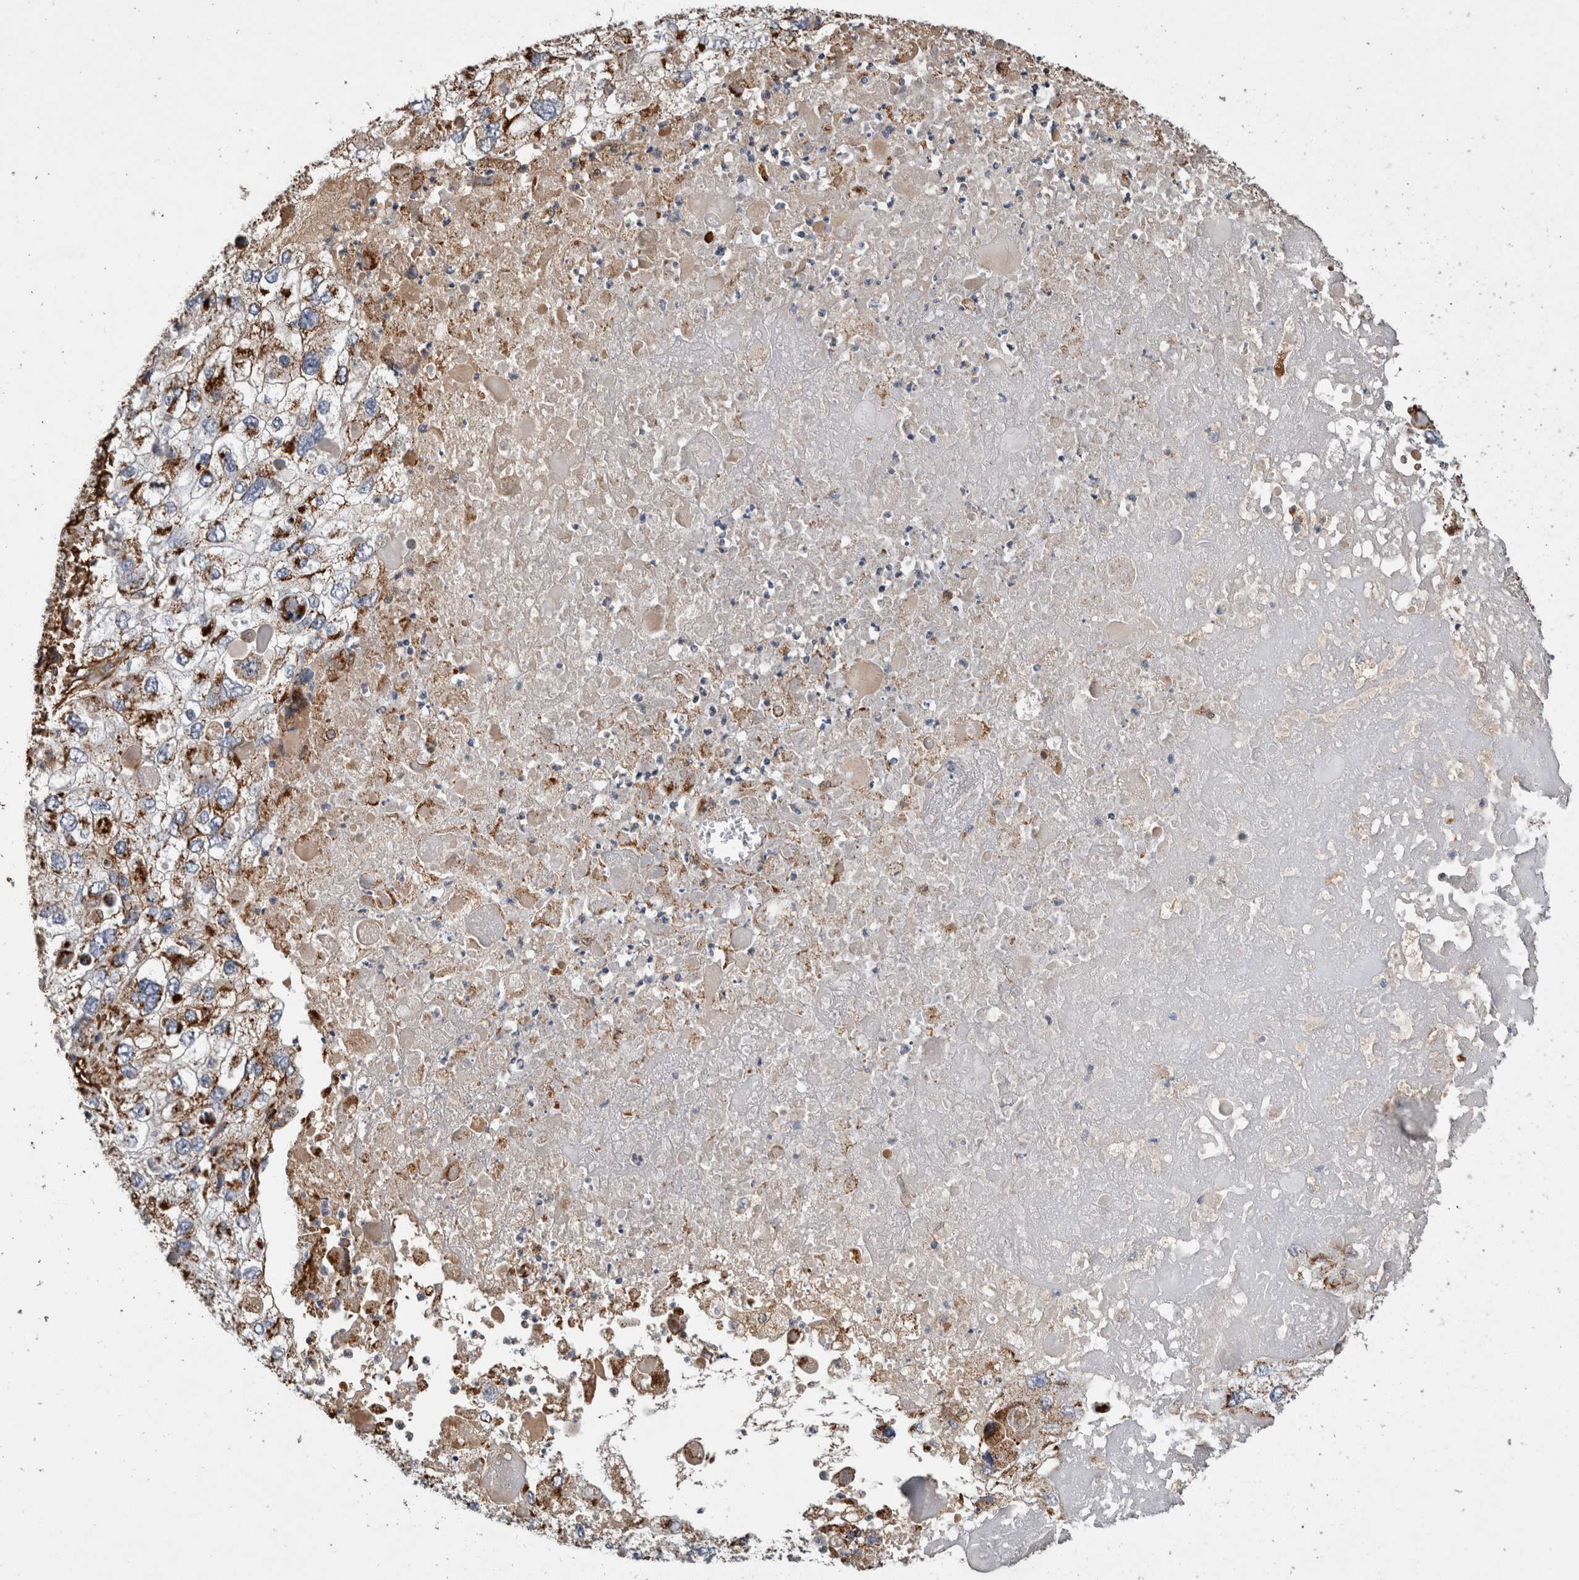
{"staining": {"intensity": "strong", "quantity": "25%-75%", "location": "cytoplasmic/membranous"}, "tissue": "endometrial cancer", "cell_type": "Tumor cells", "image_type": "cancer", "snomed": [{"axis": "morphology", "description": "Adenocarcinoma, NOS"}, {"axis": "topography", "description": "Endometrium"}], "caption": "Immunohistochemical staining of human endometrial adenocarcinoma reveals strong cytoplasmic/membranous protein positivity in about 25%-75% of tumor cells. (brown staining indicates protein expression, while blue staining denotes nuclei).", "gene": "ZNF397", "patient": {"sex": "female", "age": 49}}